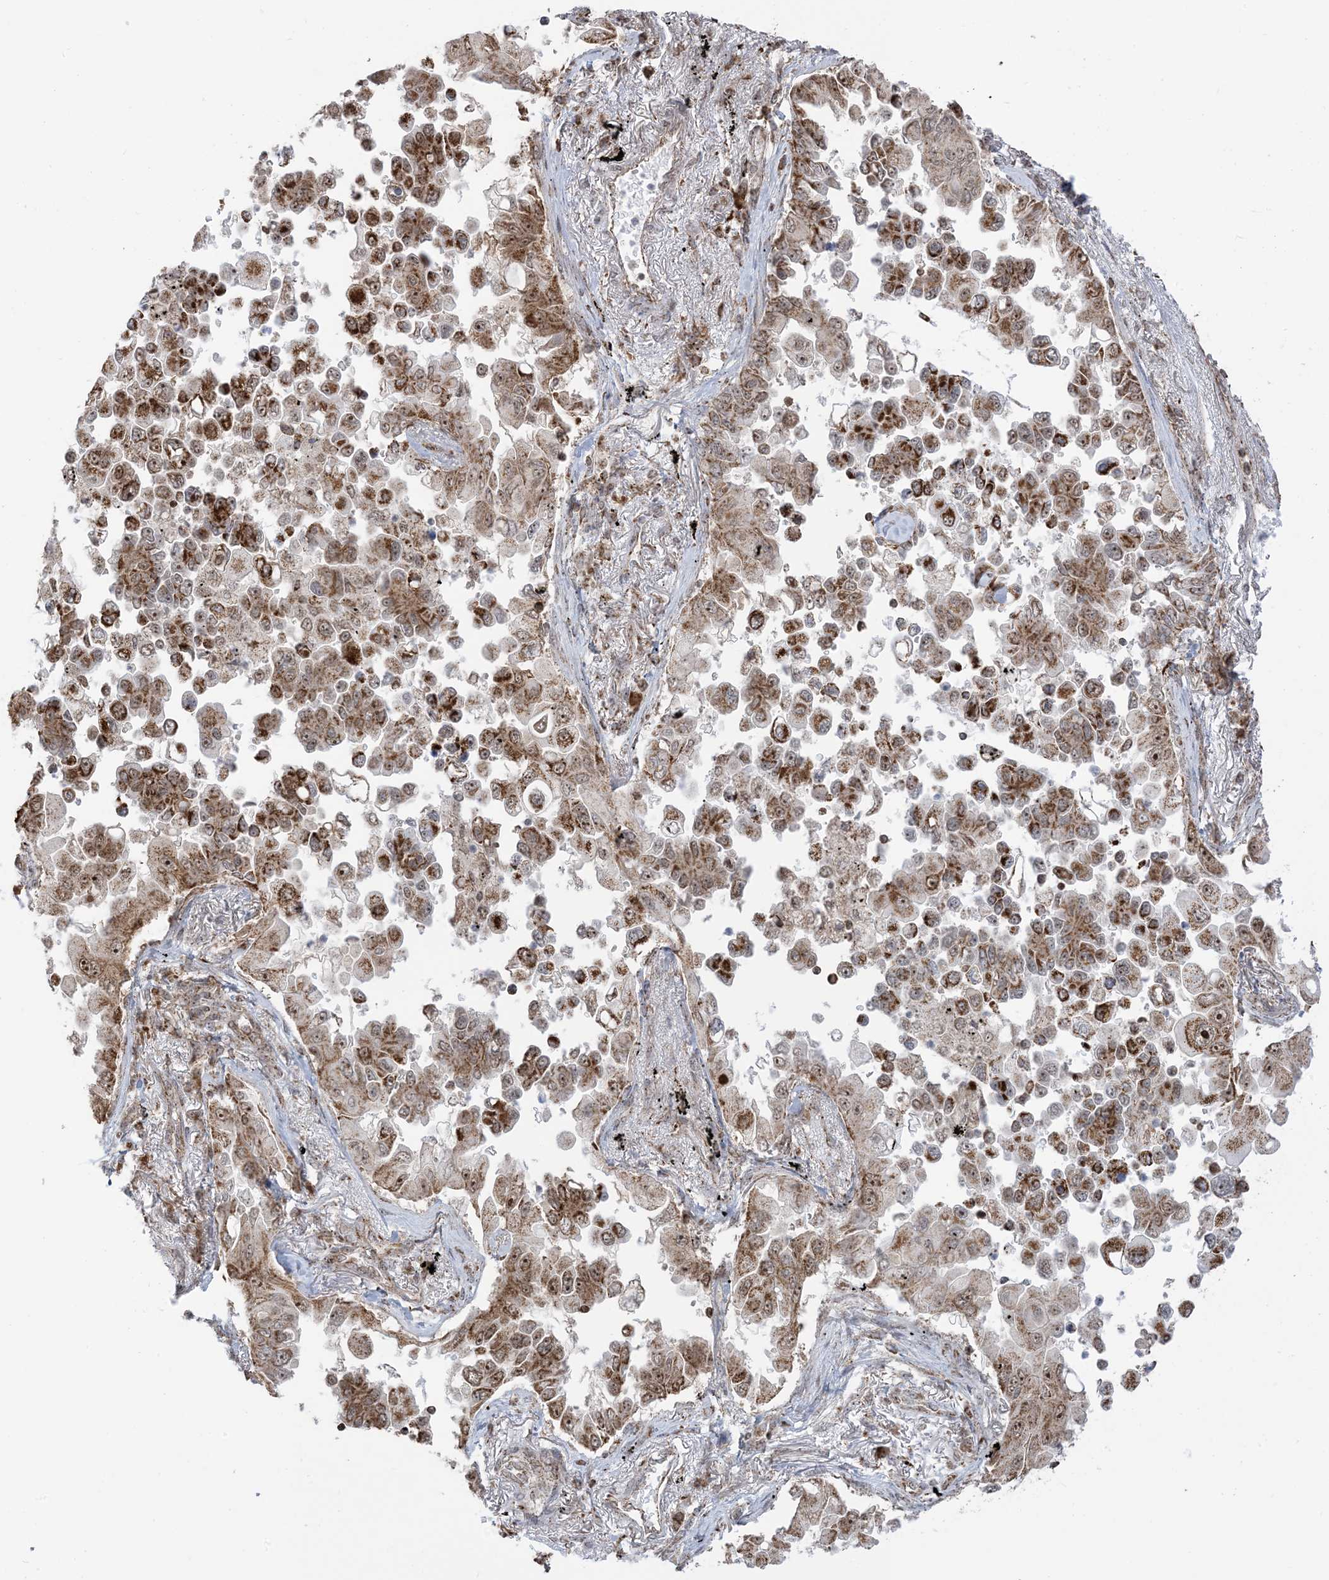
{"staining": {"intensity": "moderate", "quantity": ">75%", "location": "cytoplasmic/membranous,nuclear"}, "tissue": "lung cancer", "cell_type": "Tumor cells", "image_type": "cancer", "snomed": [{"axis": "morphology", "description": "Adenocarcinoma, NOS"}, {"axis": "topography", "description": "Lung"}], "caption": "Protein analysis of adenocarcinoma (lung) tissue displays moderate cytoplasmic/membranous and nuclear expression in about >75% of tumor cells.", "gene": "MAPKBP1", "patient": {"sex": "female", "age": 67}}